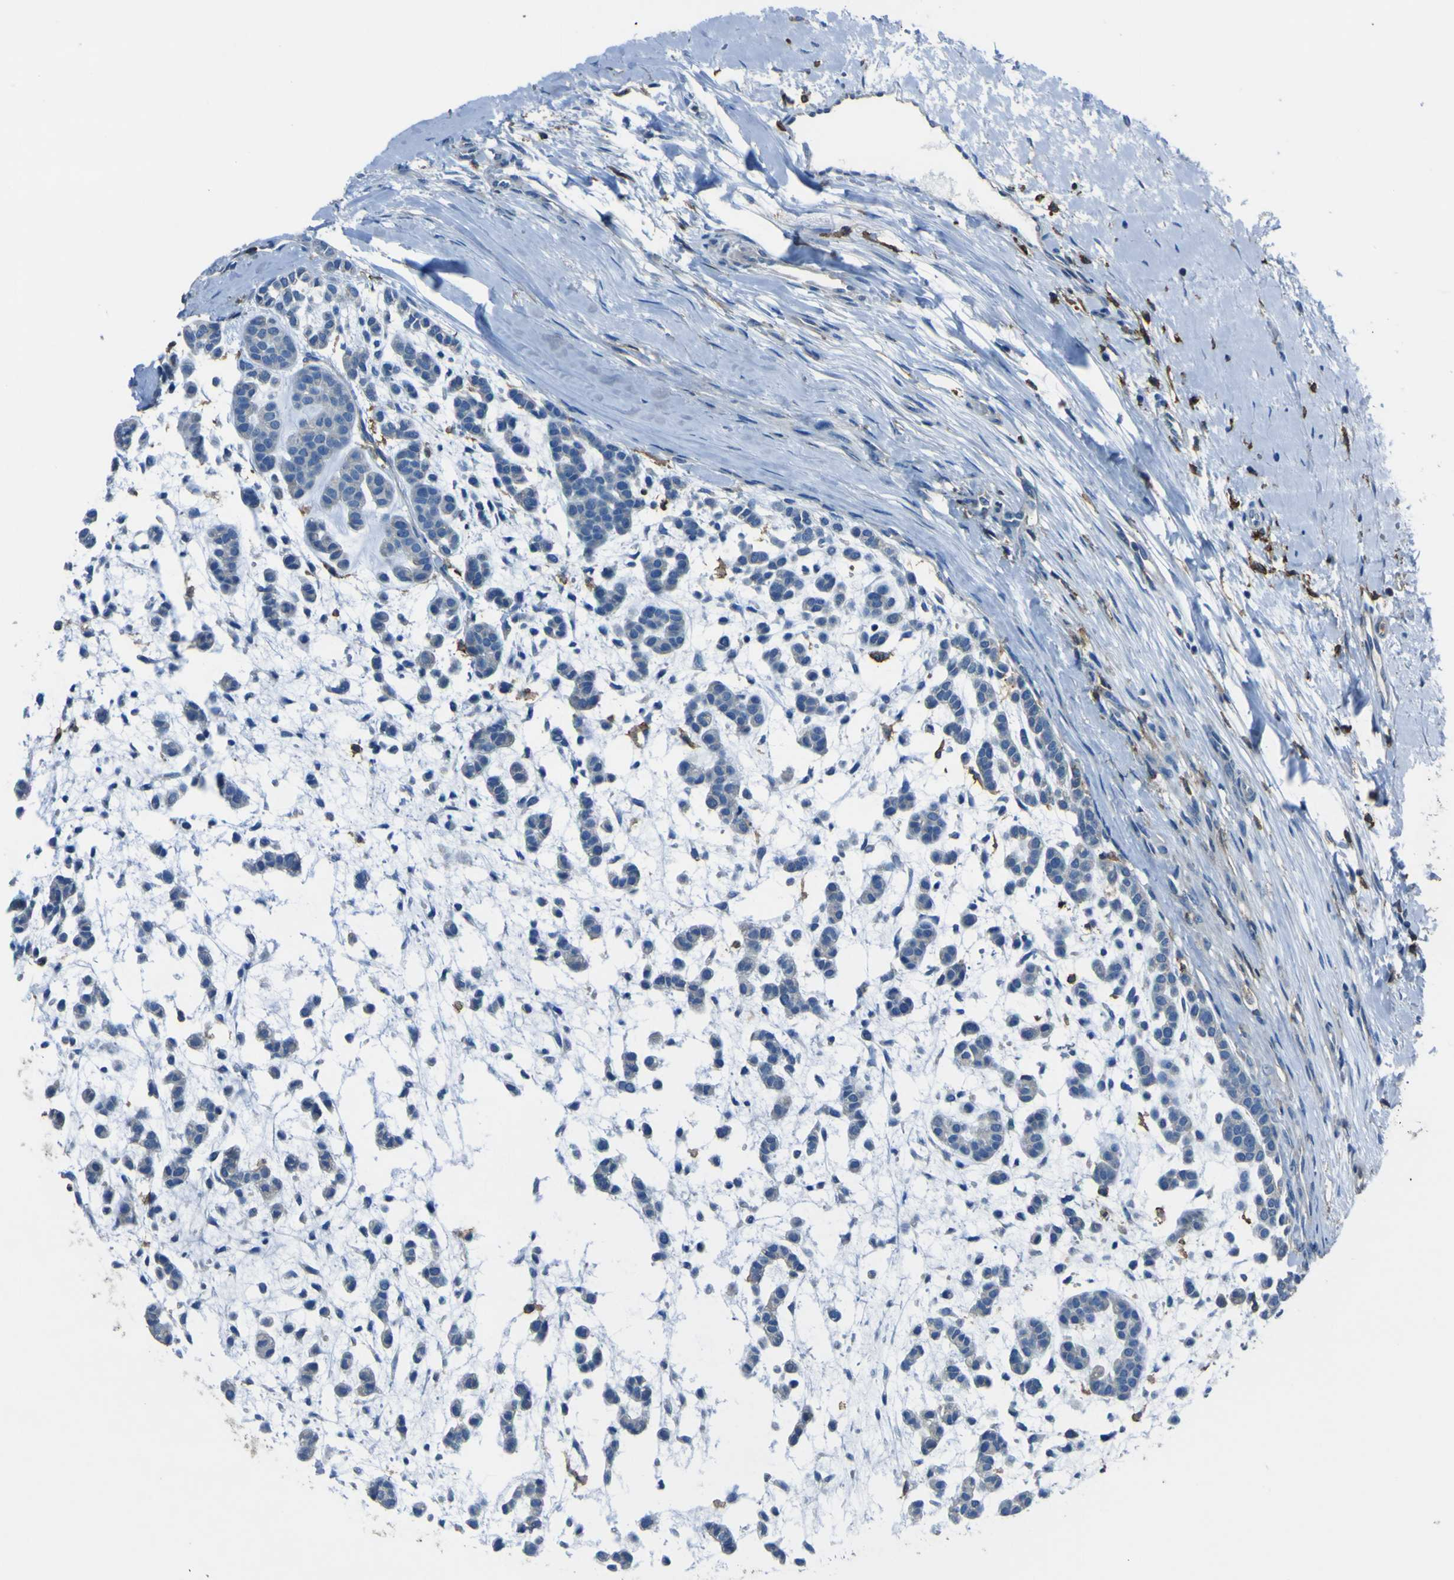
{"staining": {"intensity": "negative", "quantity": "none", "location": "none"}, "tissue": "head and neck cancer", "cell_type": "Tumor cells", "image_type": "cancer", "snomed": [{"axis": "morphology", "description": "Adenocarcinoma, NOS"}, {"axis": "morphology", "description": "Adenoma, NOS"}, {"axis": "topography", "description": "Head-Neck"}], "caption": "Immunohistochemistry (IHC) of human head and neck adenoma exhibits no positivity in tumor cells.", "gene": "LAIR1", "patient": {"sex": "female", "age": 55}}